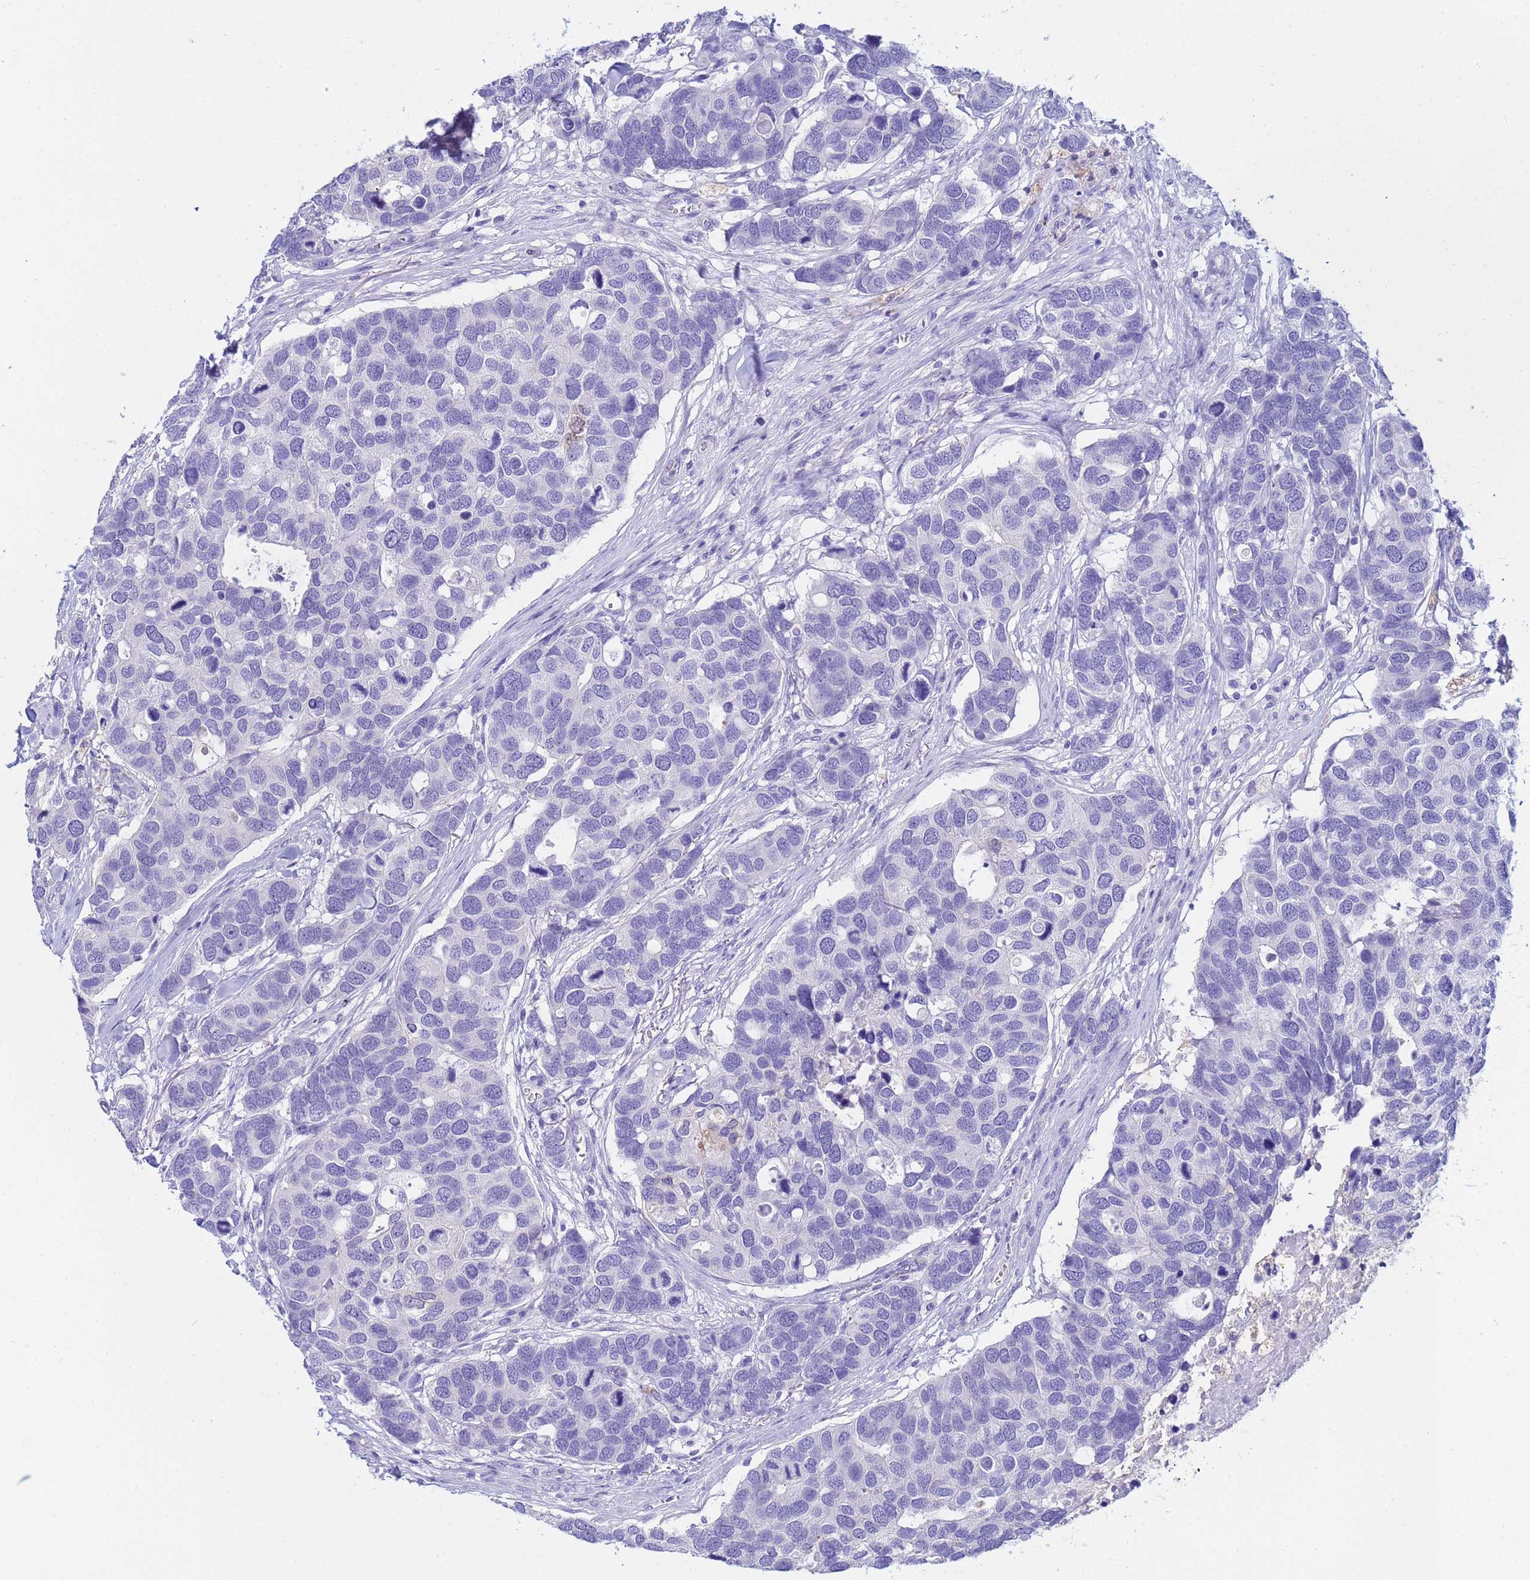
{"staining": {"intensity": "negative", "quantity": "none", "location": "none"}, "tissue": "breast cancer", "cell_type": "Tumor cells", "image_type": "cancer", "snomed": [{"axis": "morphology", "description": "Duct carcinoma"}, {"axis": "topography", "description": "Breast"}], "caption": "This is an immunohistochemistry (IHC) histopathology image of human breast infiltrating ductal carcinoma. There is no staining in tumor cells.", "gene": "CSTB", "patient": {"sex": "female", "age": 83}}